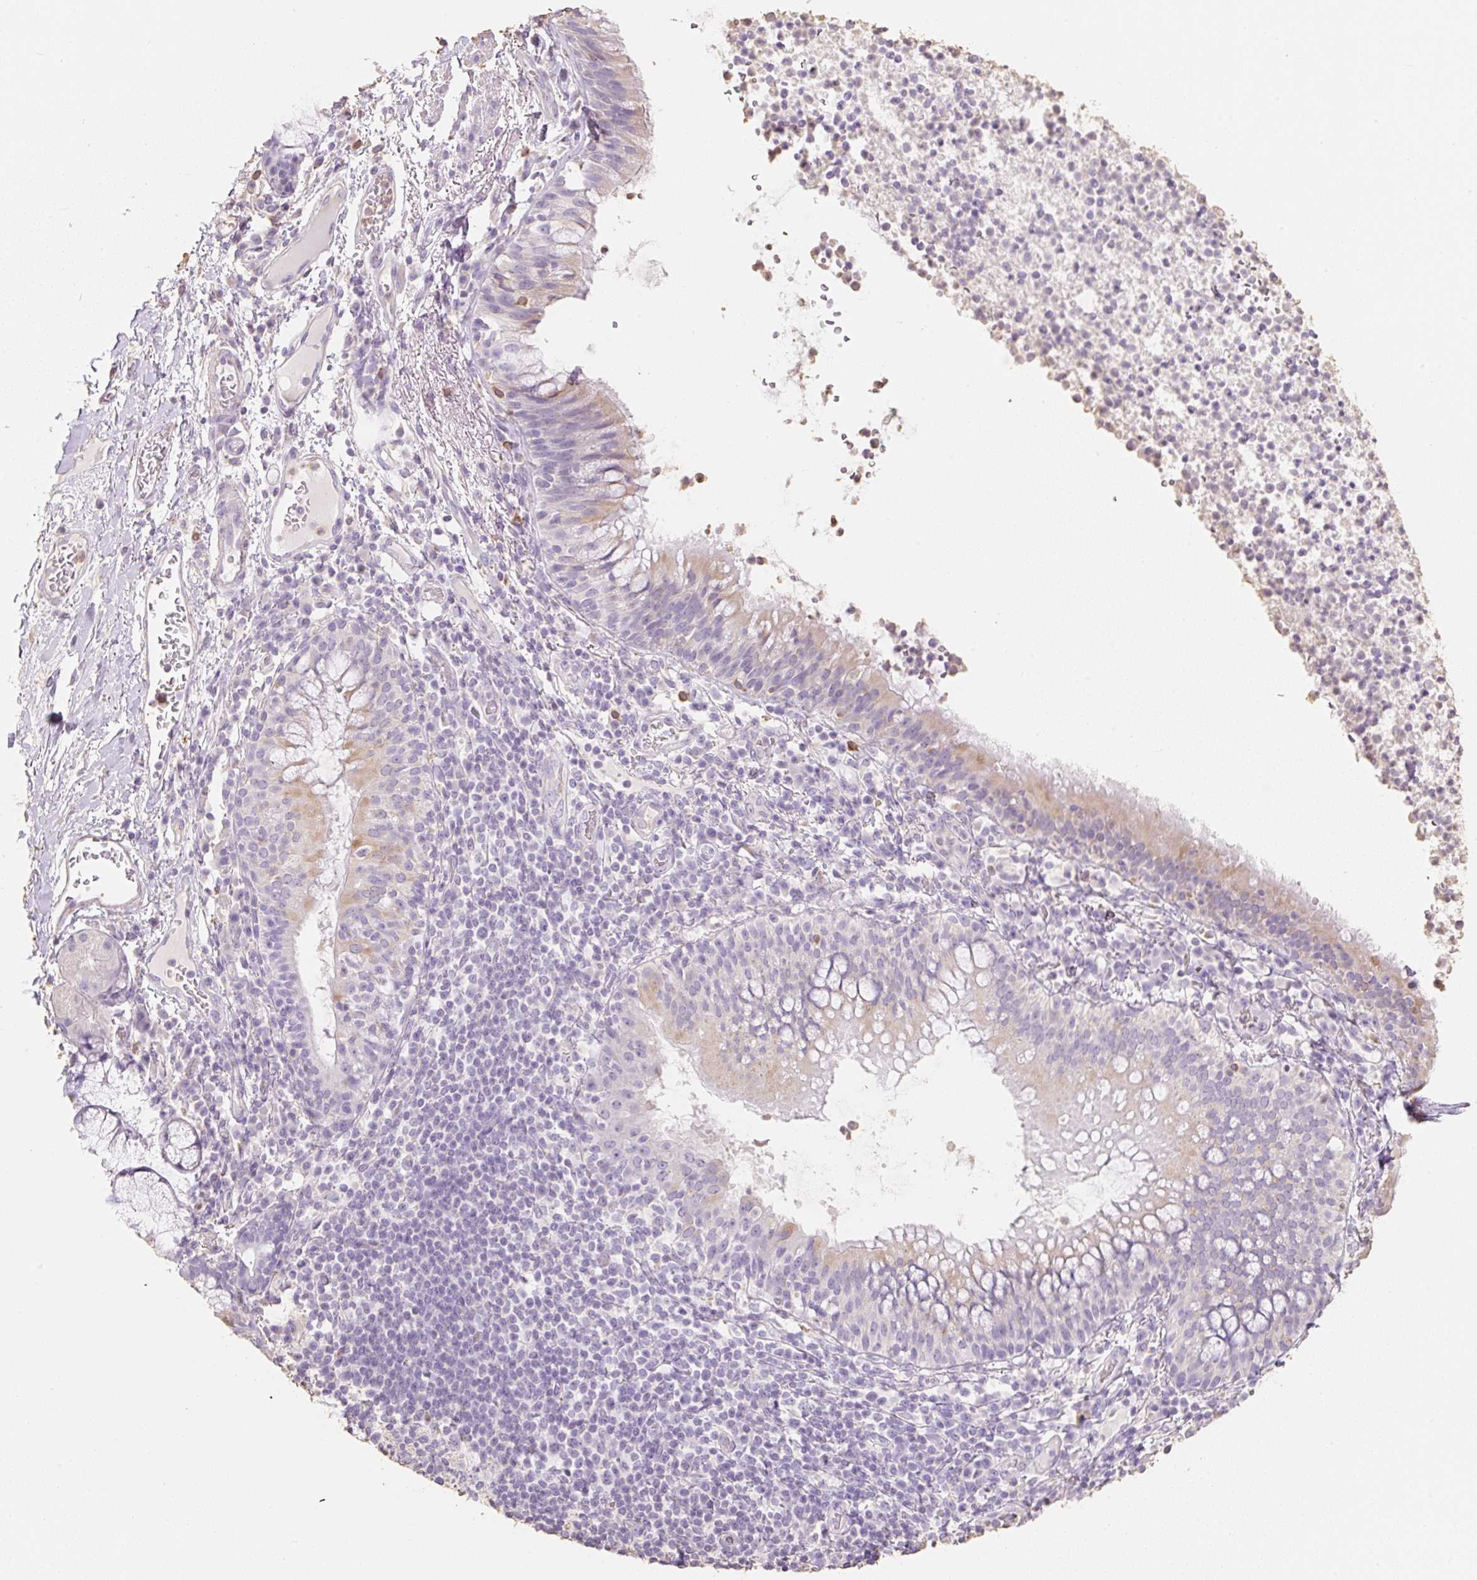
{"staining": {"intensity": "weak", "quantity": "<25%", "location": "cytoplasmic/membranous"}, "tissue": "bronchus", "cell_type": "Respiratory epithelial cells", "image_type": "normal", "snomed": [{"axis": "morphology", "description": "Normal tissue, NOS"}, {"axis": "topography", "description": "Cartilage tissue"}, {"axis": "topography", "description": "Bronchus"}], "caption": "Normal bronchus was stained to show a protein in brown. There is no significant expression in respiratory epithelial cells. (Stains: DAB immunohistochemistry (IHC) with hematoxylin counter stain, Microscopy: brightfield microscopy at high magnification).", "gene": "MBOAT7", "patient": {"sex": "male", "age": 56}}